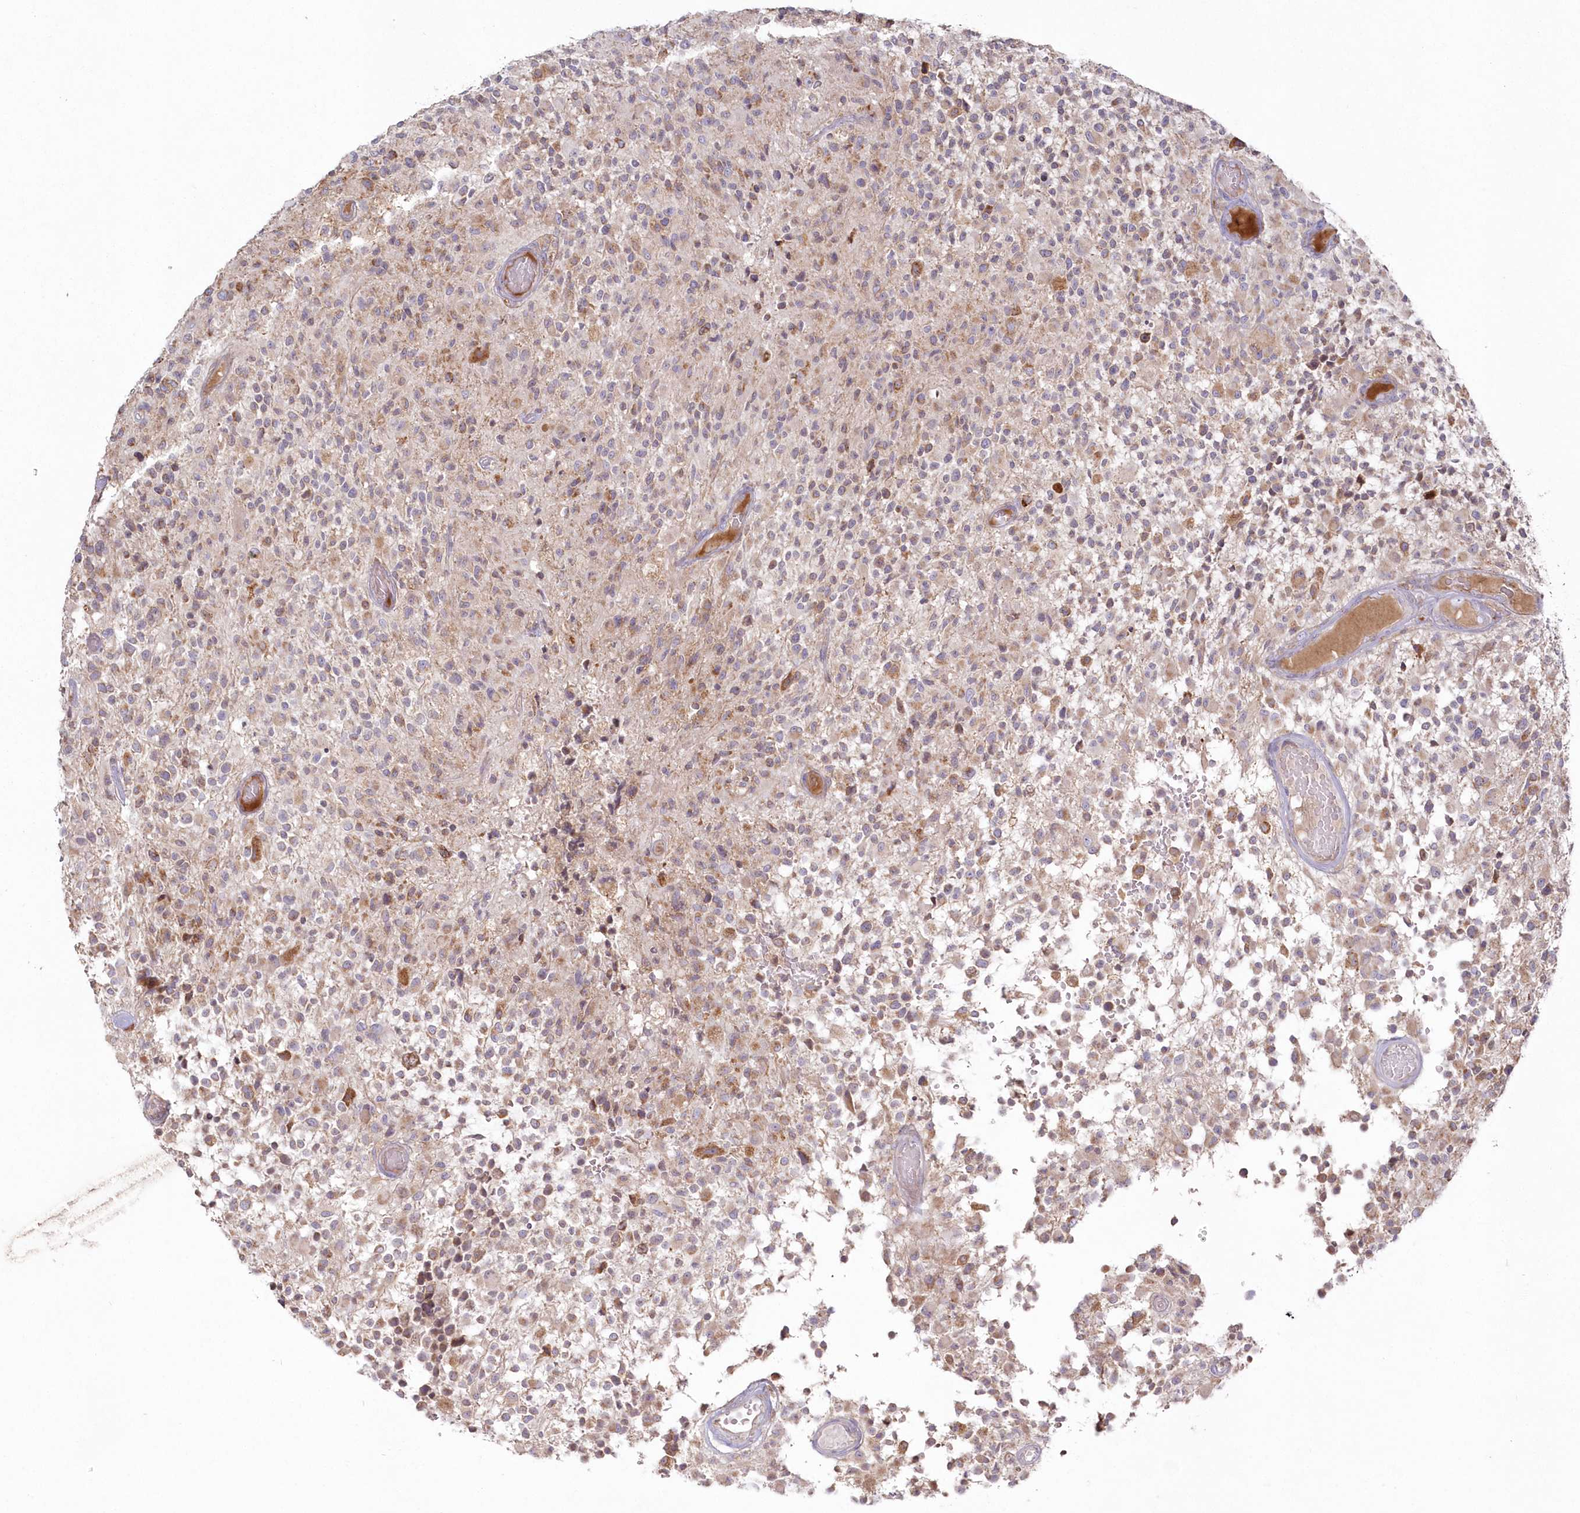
{"staining": {"intensity": "moderate", "quantity": "<25%", "location": "cytoplasmic/membranous"}, "tissue": "glioma", "cell_type": "Tumor cells", "image_type": "cancer", "snomed": [{"axis": "morphology", "description": "Glioma, malignant, High grade"}, {"axis": "morphology", "description": "Glioblastoma, NOS"}, {"axis": "topography", "description": "Brain"}], "caption": "The micrograph demonstrates staining of glioma, revealing moderate cytoplasmic/membranous protein expression (brown color) within tumor cells. (IHC, brightfield microscopy, high magnification).", "gene": "ARSB", "patient": {"sex": "male", "age": 60}}